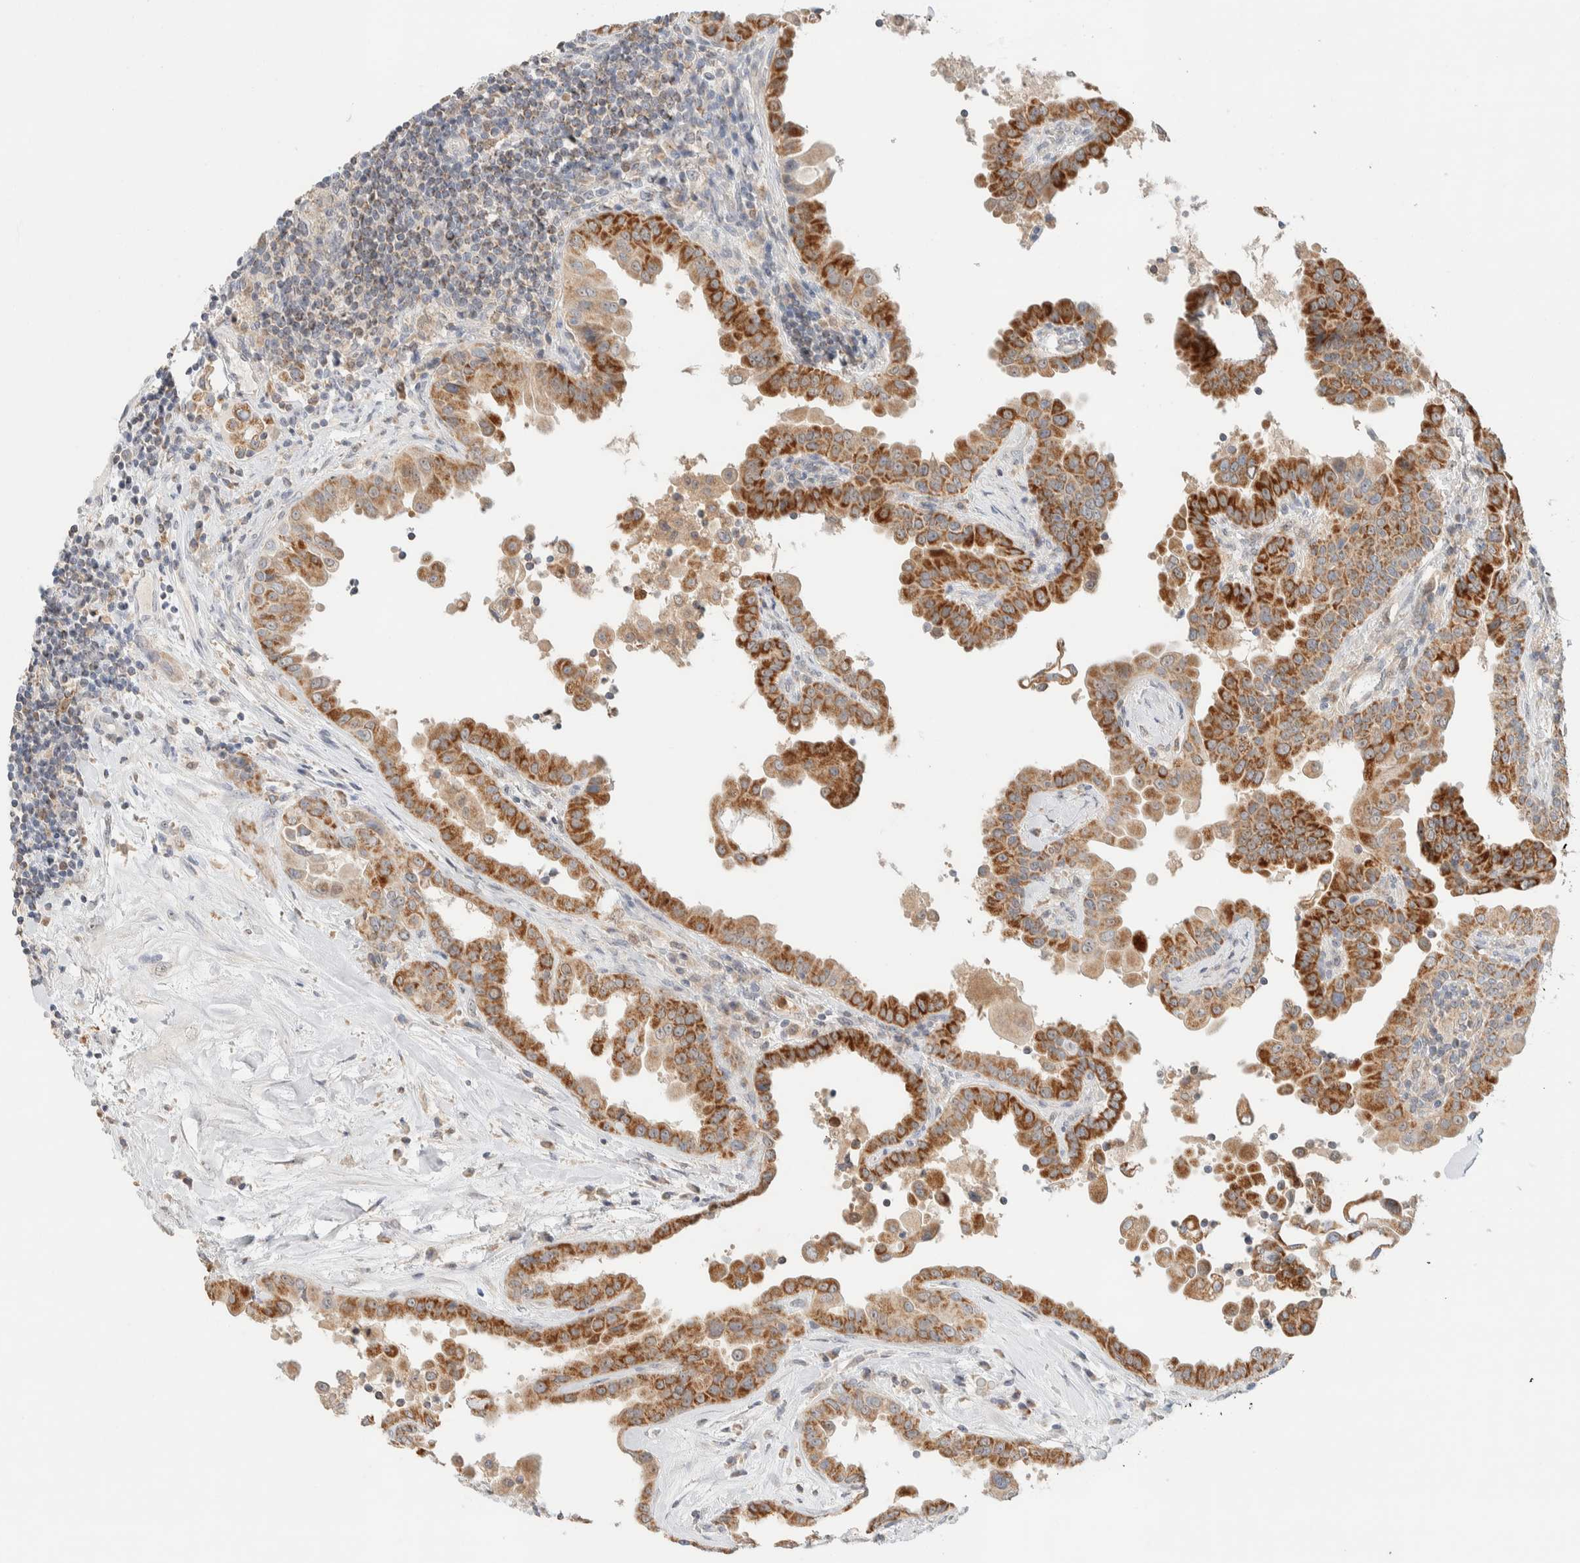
{"staining": {"intensity": "strong", "quantity": ">75%", "location": "cytoplasmic/membranous"}, "tissue": "thyroid cancer", "cell_type": "Tumor cells", "image_type": "cancer", "snomed": [{"axis": "morphology", "description": "Papillary adenocarcinoma, NOS"}, {"axis": "topography", "description": "Thyroid gland"}], "caption": "Approximately >75% of tumor cells in human papillary adenocarcinoma (thyroid) show strong cytoplasmic/membranous protein expression as visualized by brown immunohistochemical staining.", "gene": "HDHD3", "patient": {"sex": "male", "age": 33}}